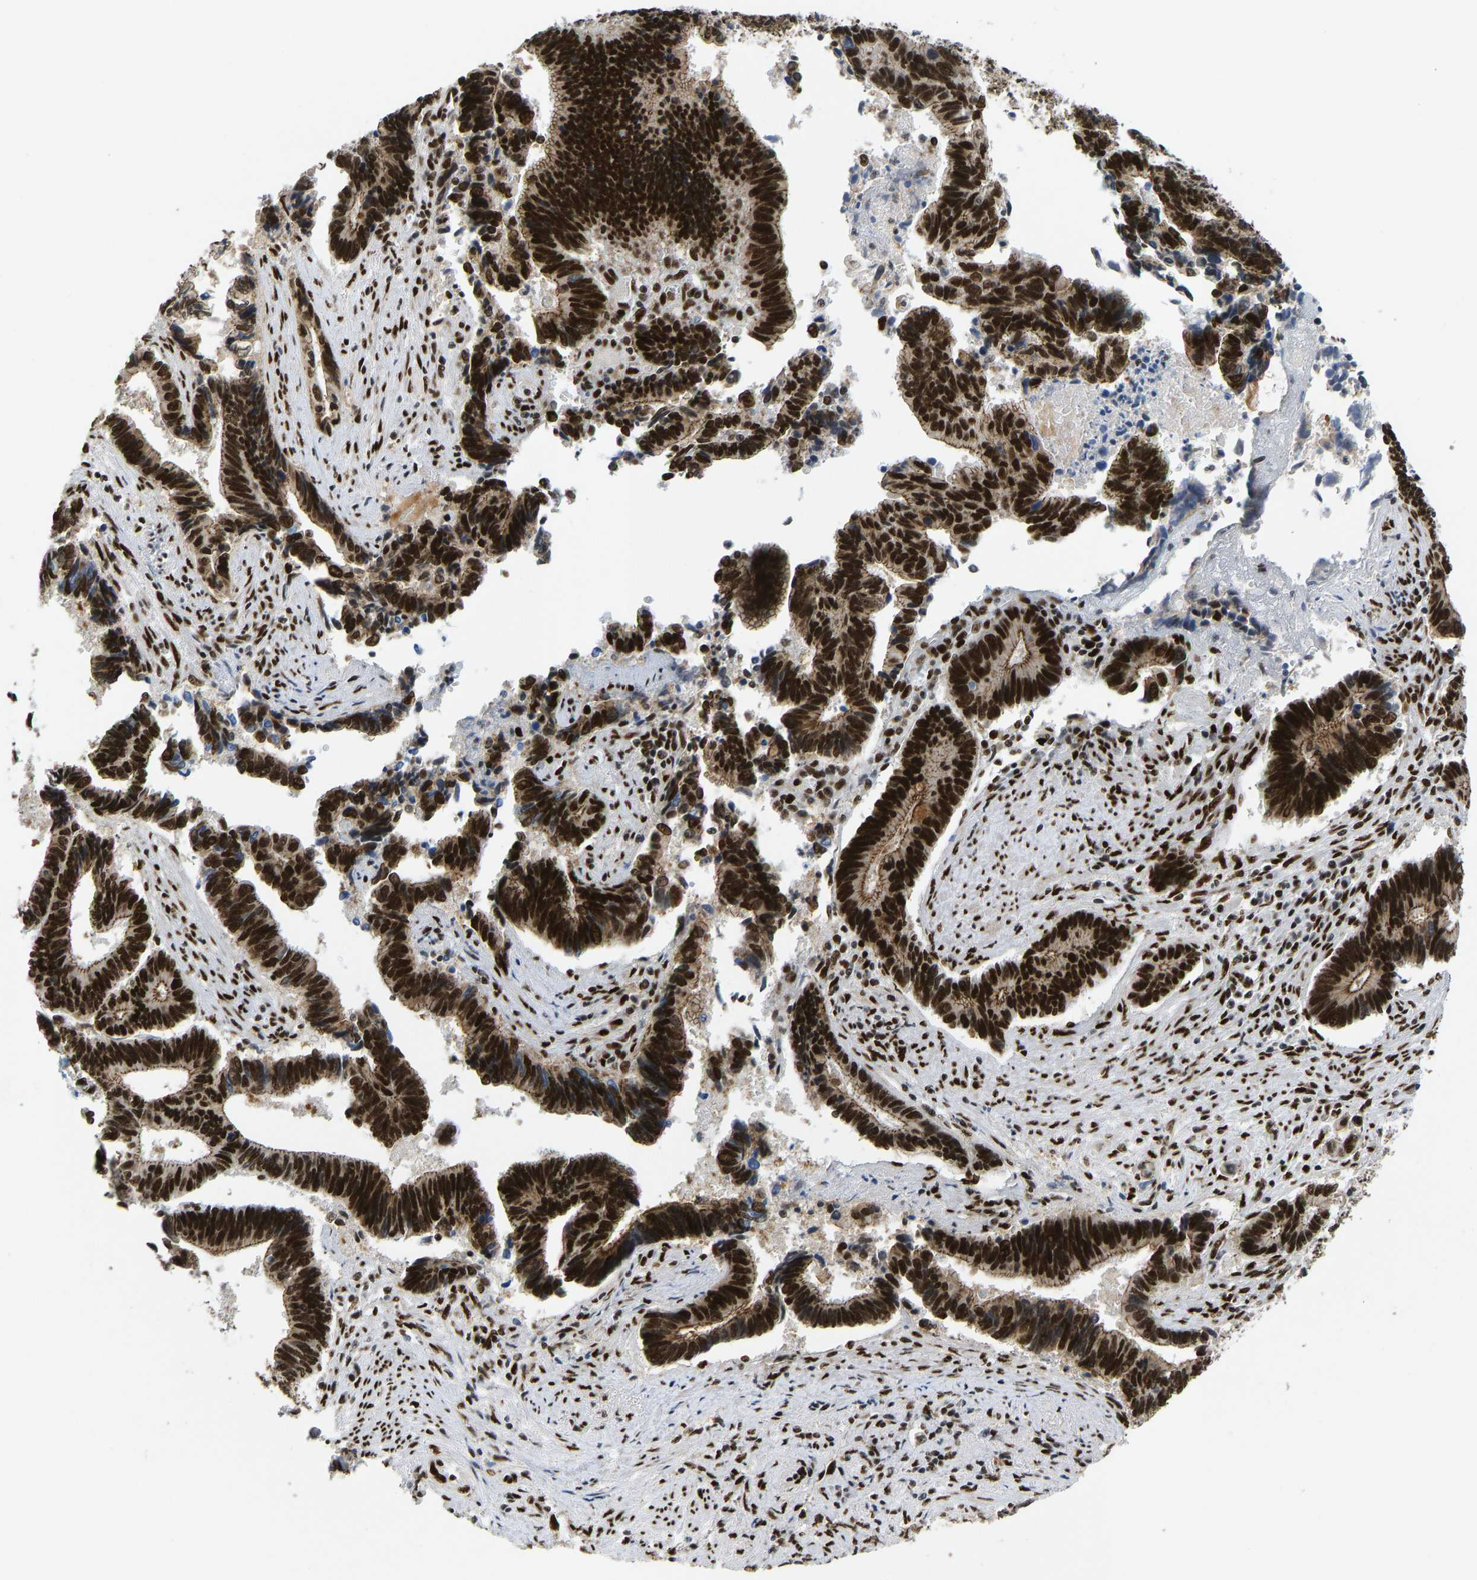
{"staining": {"intensity": "strong", "quantity": ">75%", "location": "cytoplasmic/membranous,nuclear"}, "tissue": "pancreatic cancer", "cell_type": "Tumor cells", "image_type": "cancer", "snomed": [{"axis": "morphology", "description": "Adenocarcinoma, NOS"}, {"axis": "topography", "description": "Pancreas"}], "caption": "Protein staining demonstrates strong cytoplasmic/membranous and nuclear expression in about >75% of tumor cells in adenocarcinoma (pancreatic). The protein is stained brown, and the nuclei are stained in blue (DAB (3,3'-diaminobenzidine) IHC with brightfield microscopy, high magnification).", "gene": "FOXK1", "patient": {"sex": "female", "age": 70}}